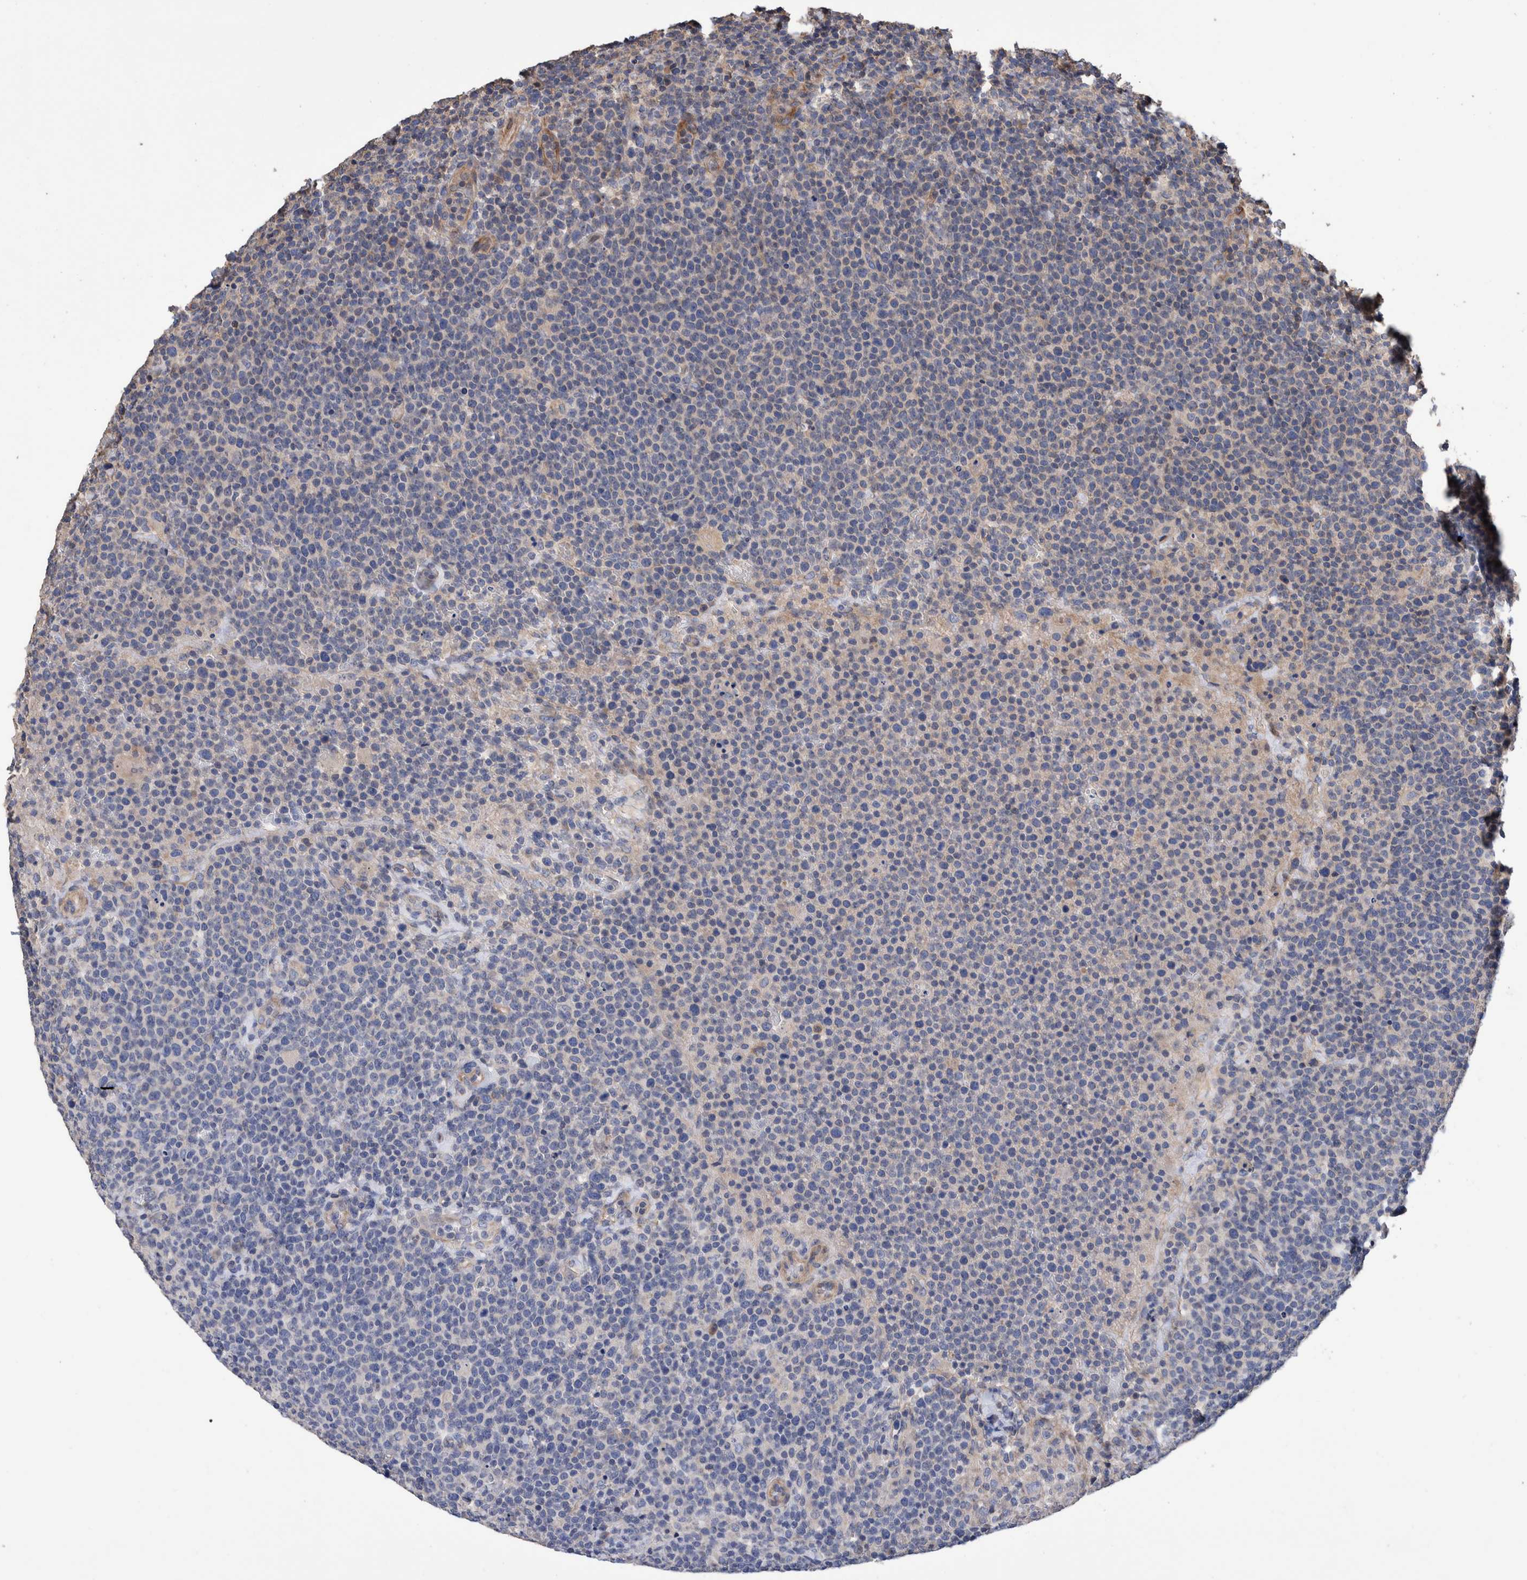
{"staining": {"intensity": "negative", "quantity": "none", "location": "none"}, "tissue": "lymphoma", "cell_type": "Tumor cells", "image_type": "cancer", "snomed": [{"axis": "morphology", "description": "Malignant lymphoma, non-Hodgkin's type, High grade"}, {"axis": "topography", "description": "Lymph node"}], "caption": "High-grade malignant lymphoma, non-Hodgkin's type stained for a protein using IHC reveals no staining tumor cells.", "gene": "SLC45A4", "patient": {"sex": "male", "age": 61}}